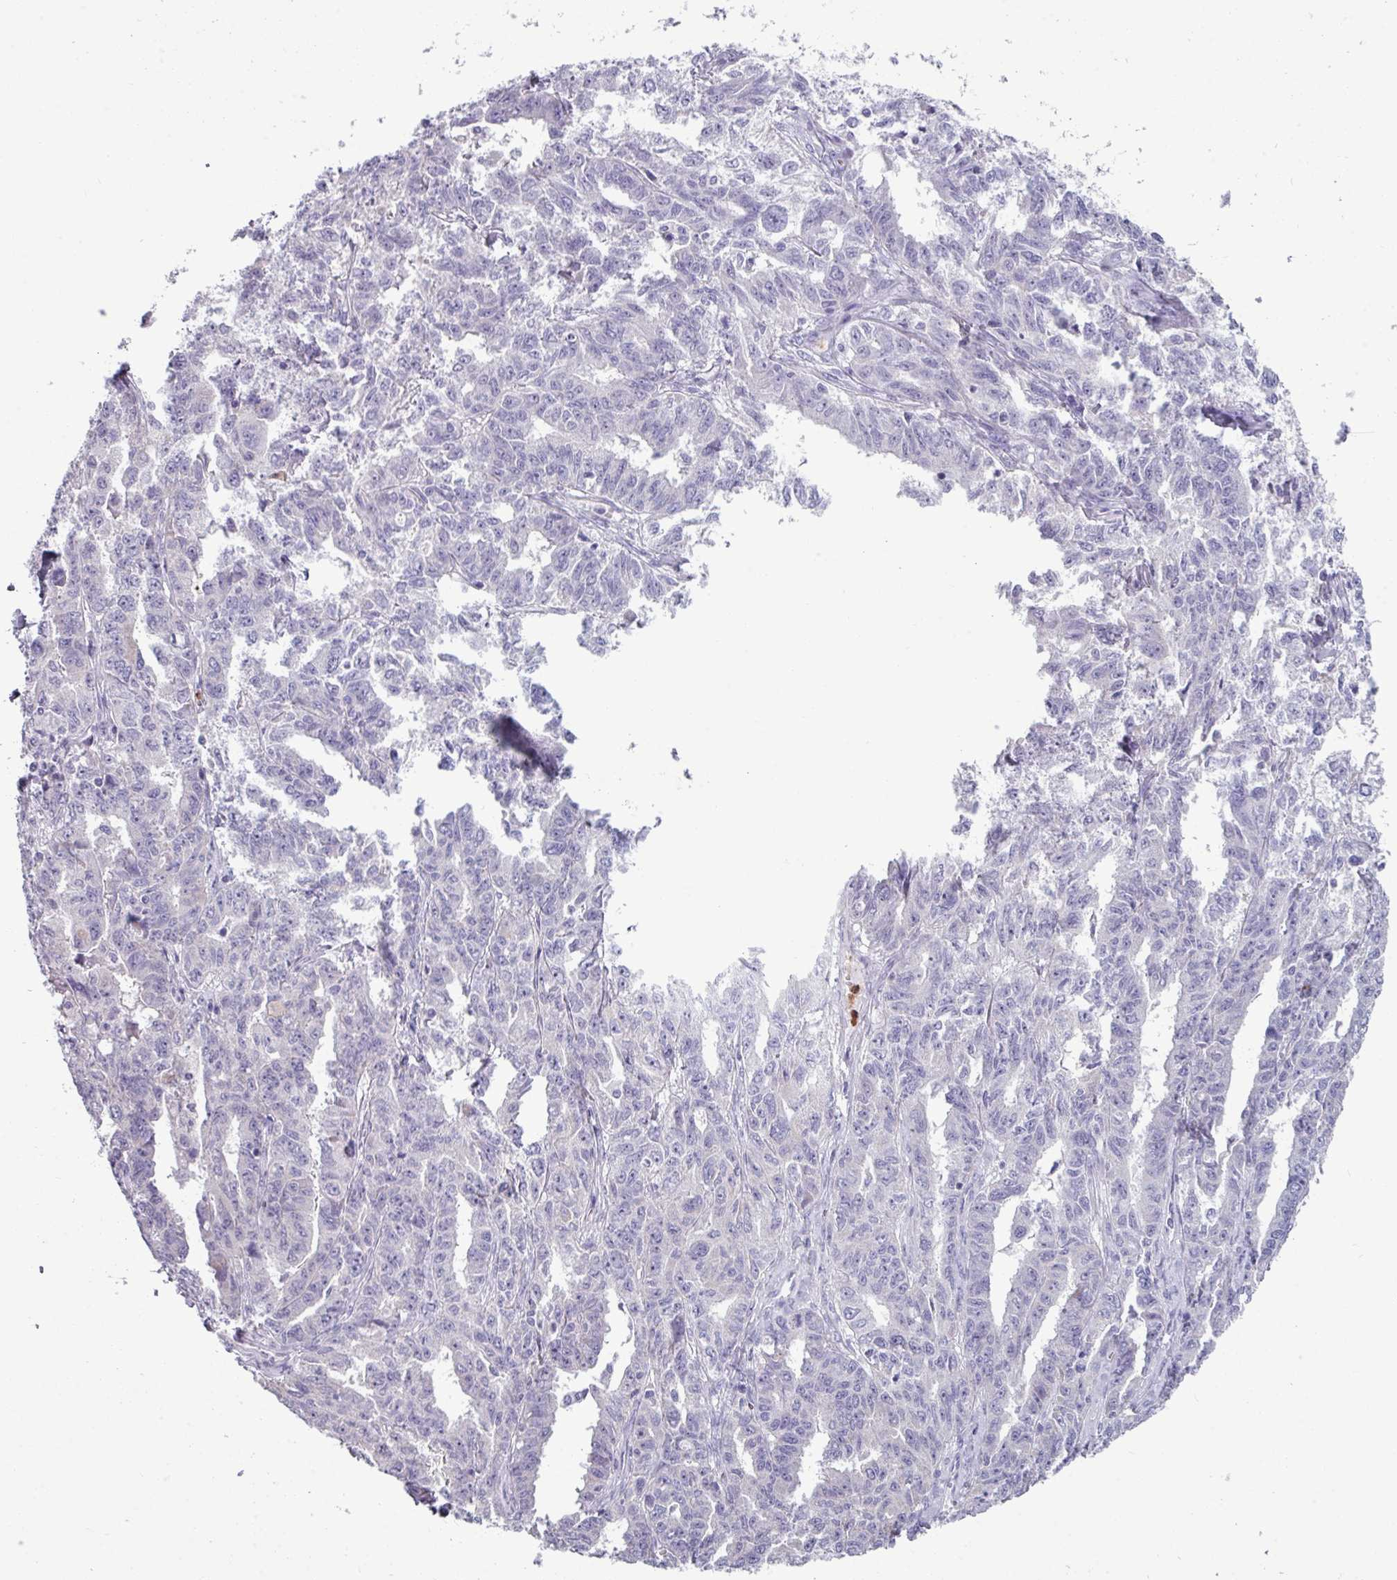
{"staining": {"intensity": "negative", "quantity": "none", "location": "none"}, "tissue": "ovarian cancer", "cell_type": "Tumor cells", "image_type": "cancer", "snomed": [{"axis": "morphology", "description": "Adenocarcinoma, NOS"}, {"axis": "morphology", "description": "Carcinoma, endometroid"}, {"axis": "topography", "description": "Ovary"}], "caption": "The image reveals no significant staining in tumor cells of ovarian endometroid carcinoma.", "gene": "TRIM39", "patient": {"sex": "female", "age": 72}}